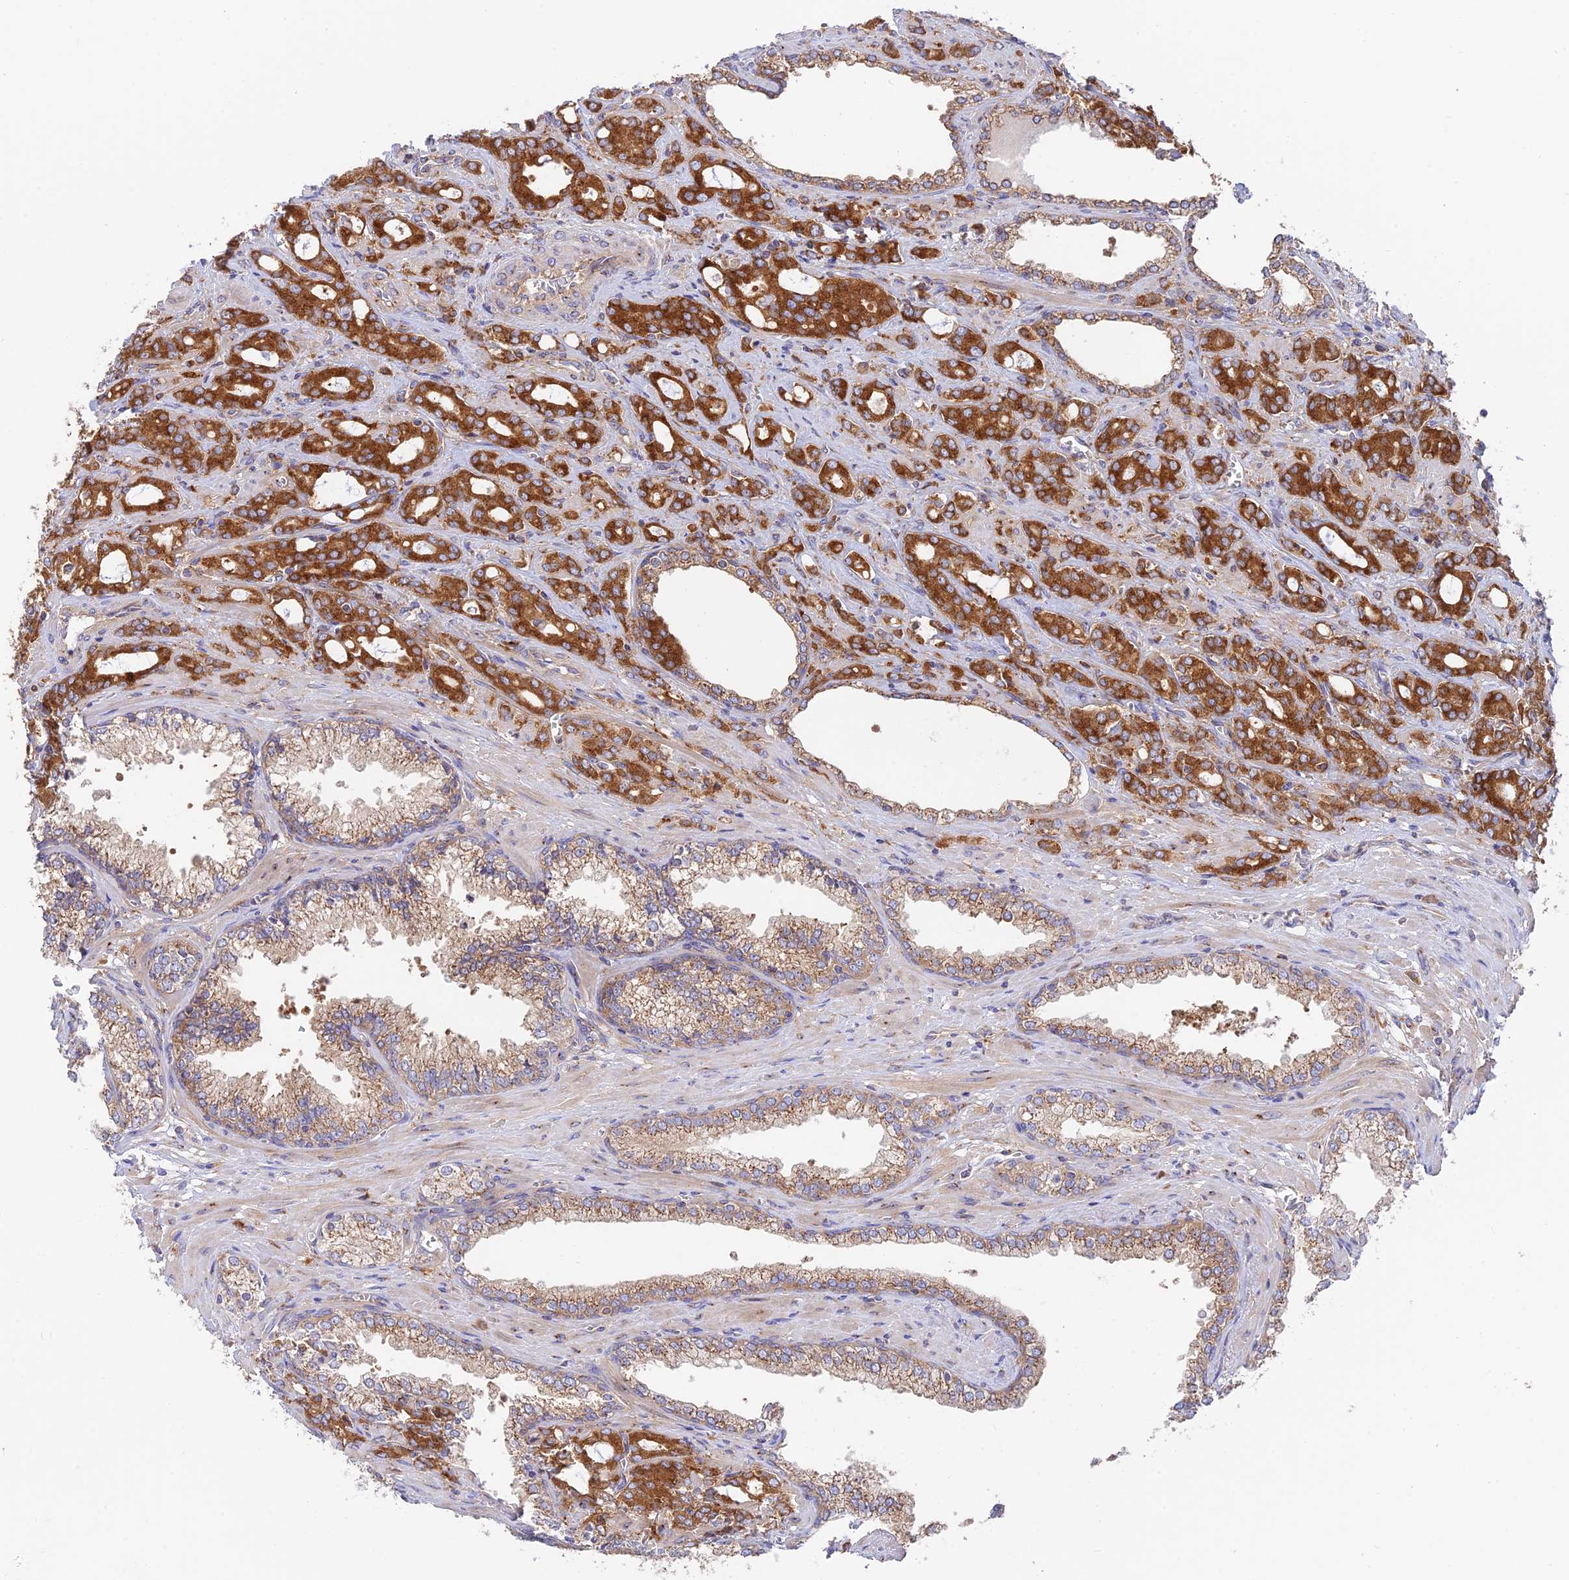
{"staining": {"intensity": "strong", "quantity": ">75%", "location": "cytoplasmic/membranous"}, "tissue": "prostate cancer", "cell_type": "Tumor cells", "image_type": "cancer", "snomed": [{"axis": "morphology", "description": "Adenocarcinoma, High grade"}, {"axis": "topography", "description": "Prostate"}], "caption": "Human prostate cancer stained for a protein (brown) shows strong cytoplasmic/membranous positive positivity in approximately >75% of tumor cells.", "gene": "GOLGA3", "patient": {"sex": "male", "age": 72}}